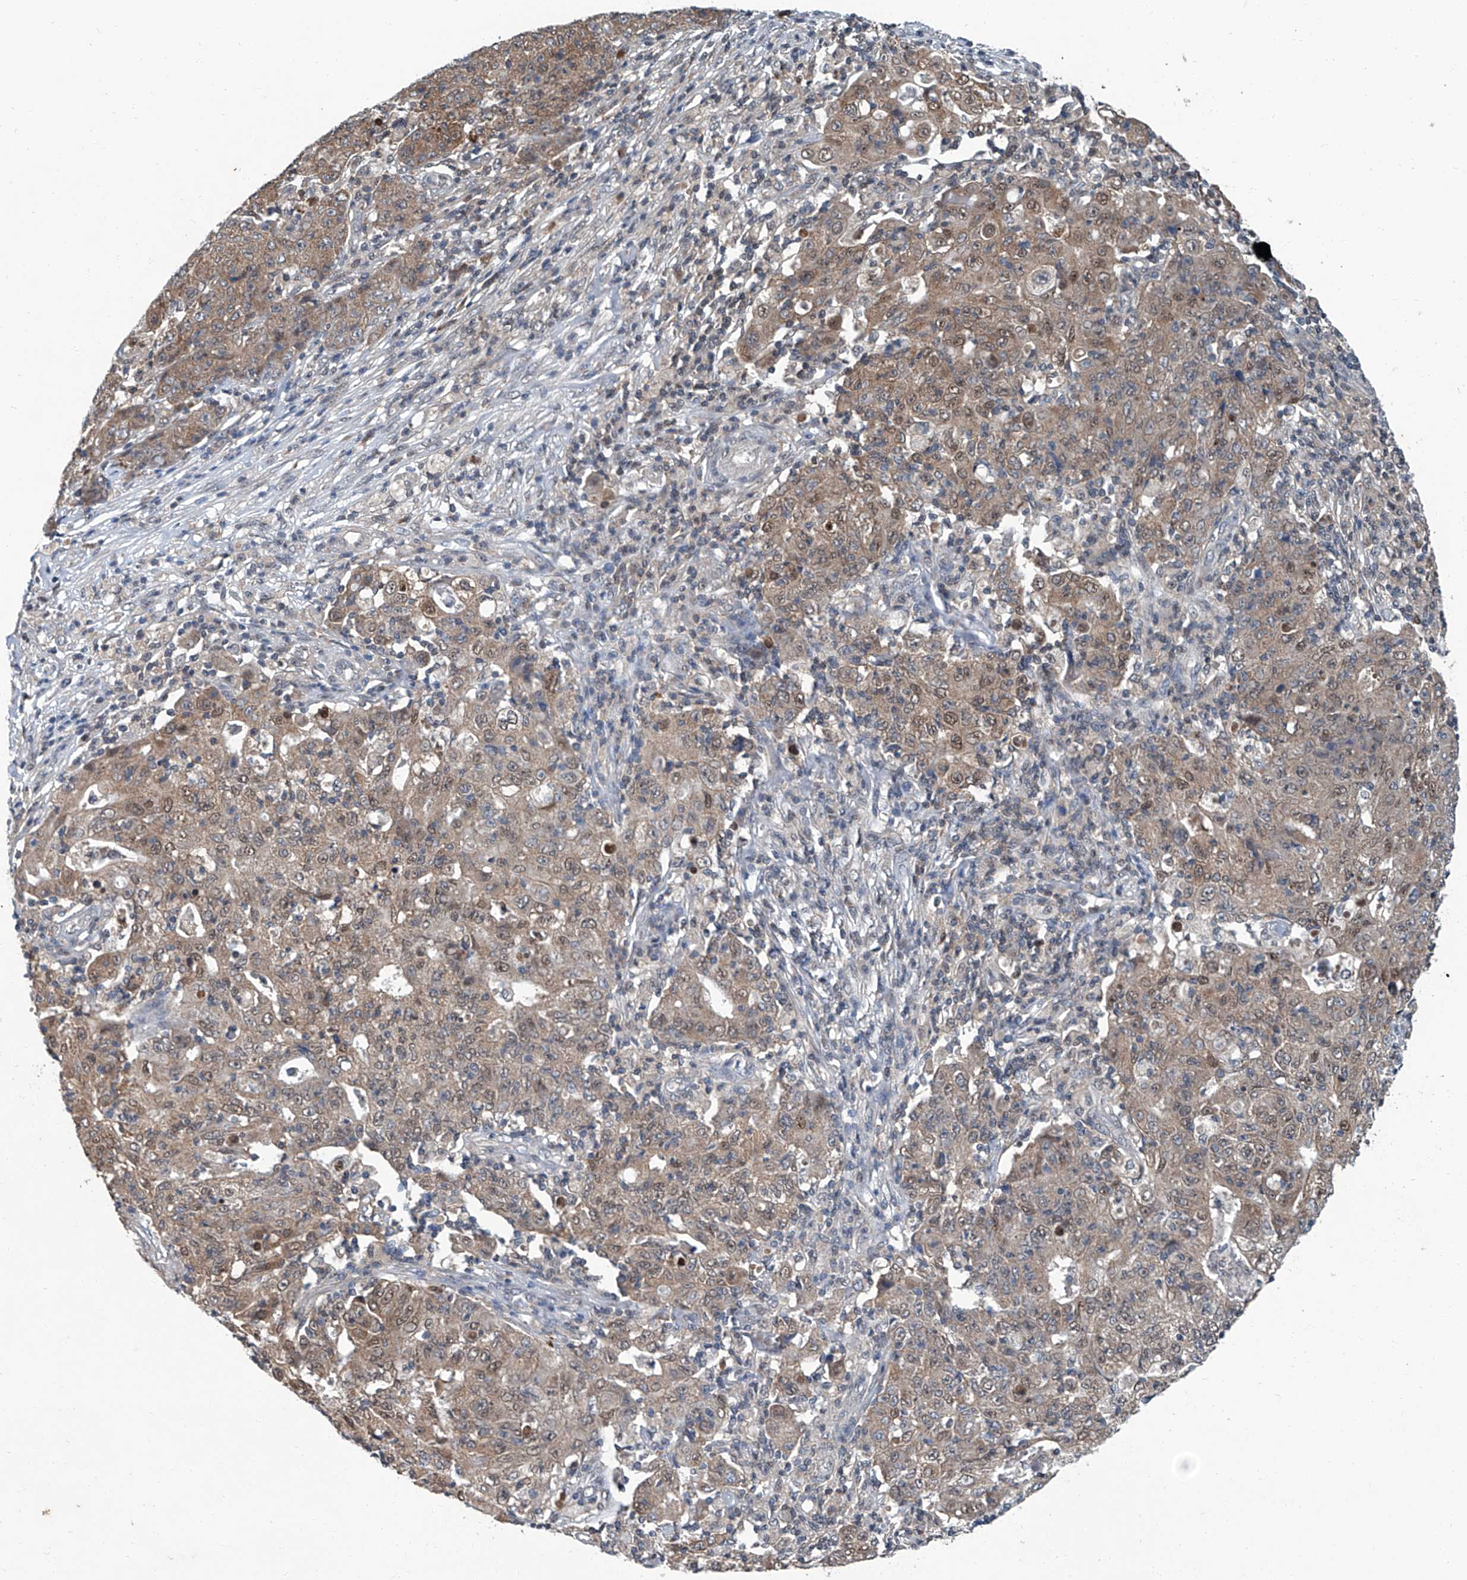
{"staining": {"intensity": "weak", "quantity": ">75%", "location": "cytoplasmic/membranous,nuclear"}, "tissue": "ovarian cancer", "cell_type": "Tumor cells", "image_type": "cancer", "snomed": [{"axis": "morphology", "description": "Carcinoma, endometroid"}, {"axis": "topography", "description": "Ovary"}], "caption": "Brown immunohistochemical staining in ovarian endometroid carcinoma reveals weak cytoplasmic/membranous and nuclear staining in about >75% of tumor cells.", "gene": "CLK1", "patient": {"sex": "female", "age": 42}}